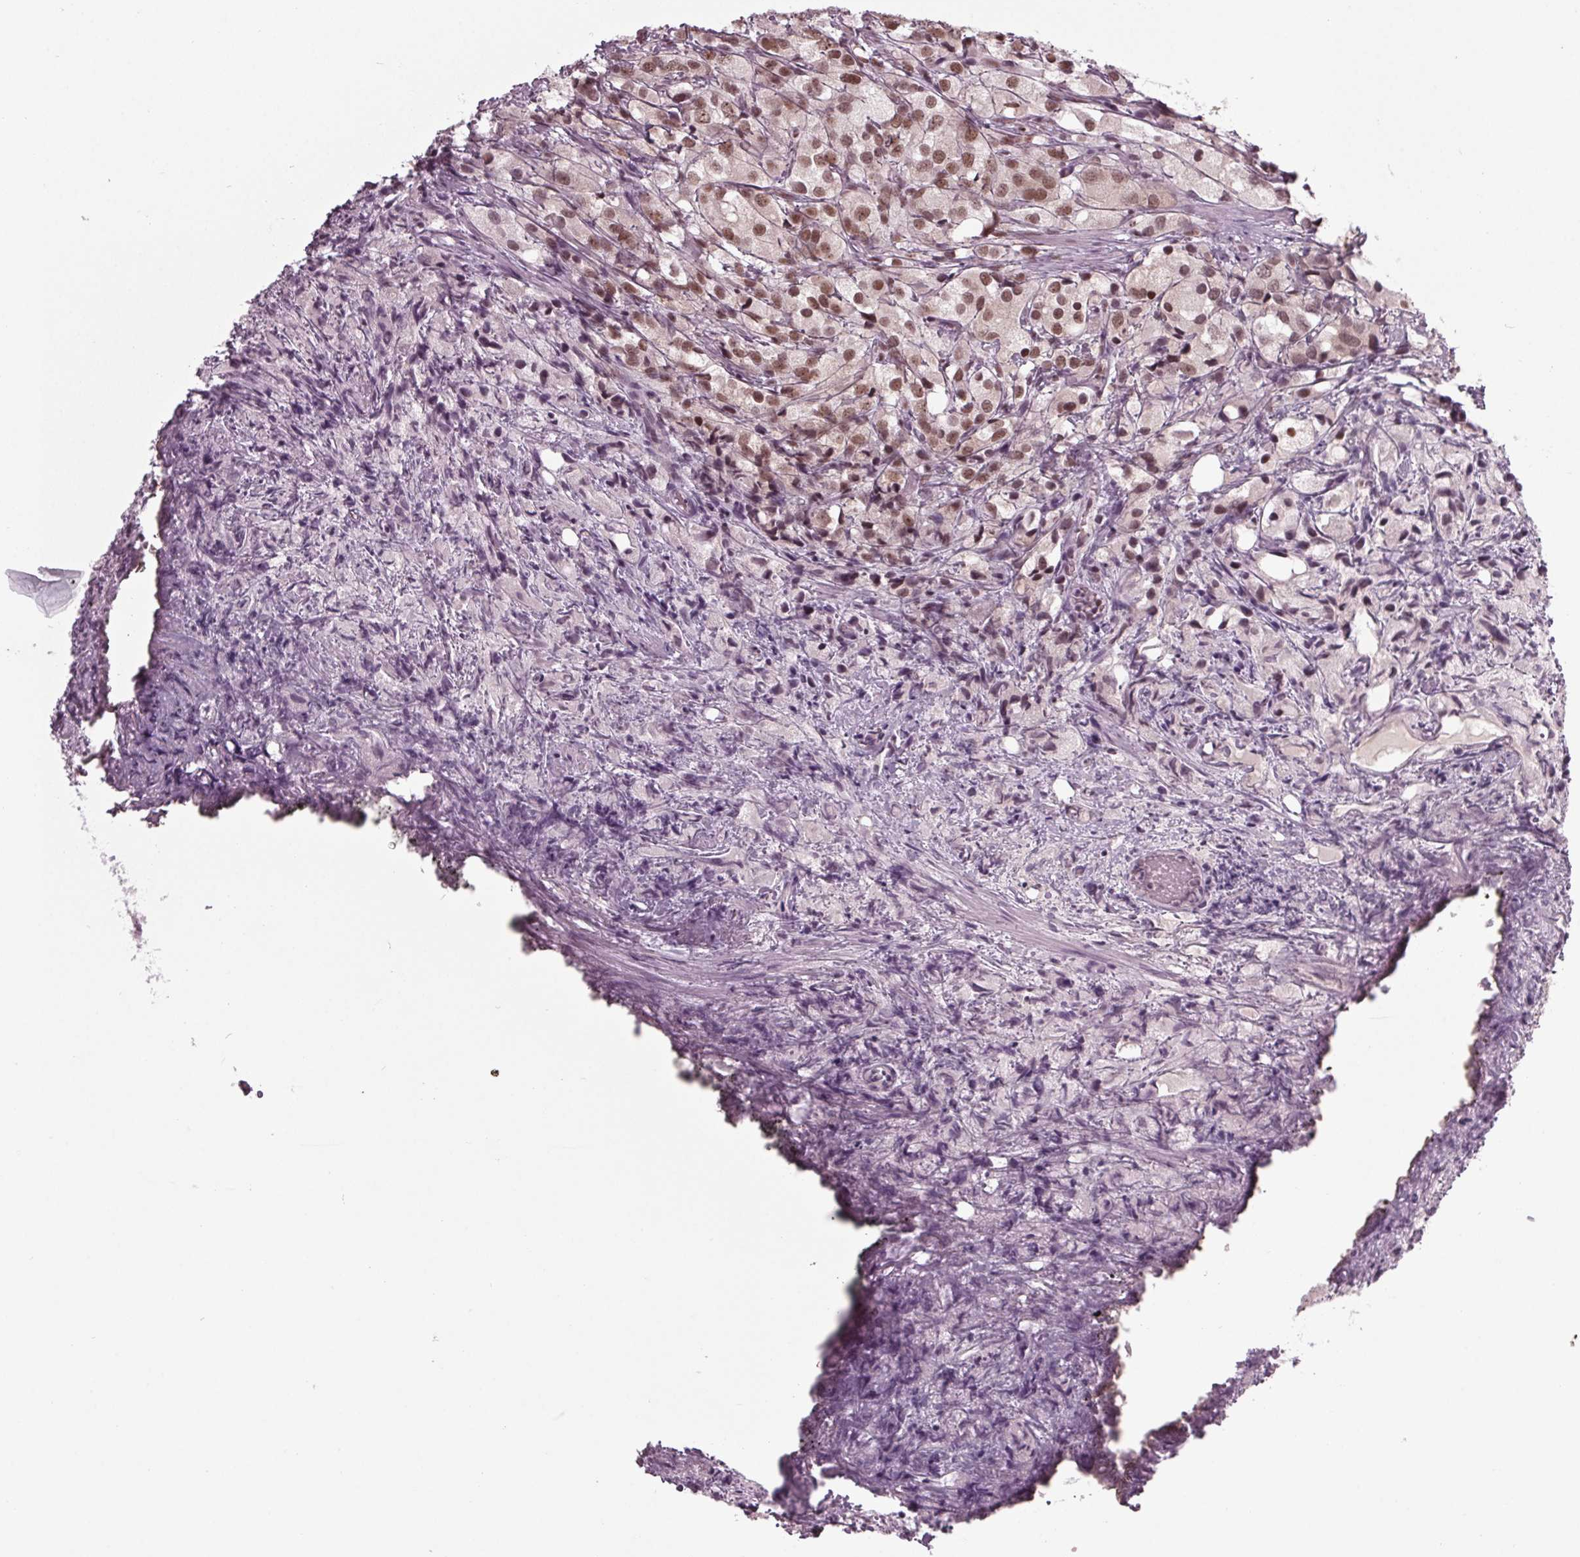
{"staining": {"intensity": "moderate", "quantity": ">75%", "location": "nuclear"}, "tissue": "prostate cancer", "cell_type": "Tumor cells", "image_type": "cancer", "snomed": [{"axis": "morphology", "description": "Adenocarcinoma, High grade"}, {"axis": "topography", "description": "Prostate"}], "caption": "Protein staining by immunohistochemistry (IHC) reveals moderate nuclear positivity in approximately >75% of tumor cells in prostate cancer. Using DAB (3,3'-diaminobenzidine) (brown) and hematoxylin (blue) stains, captured at high magnification using brightfield microscopy.", "gene": "DDX41", "patient": {"sex": "male", "age": 86}}